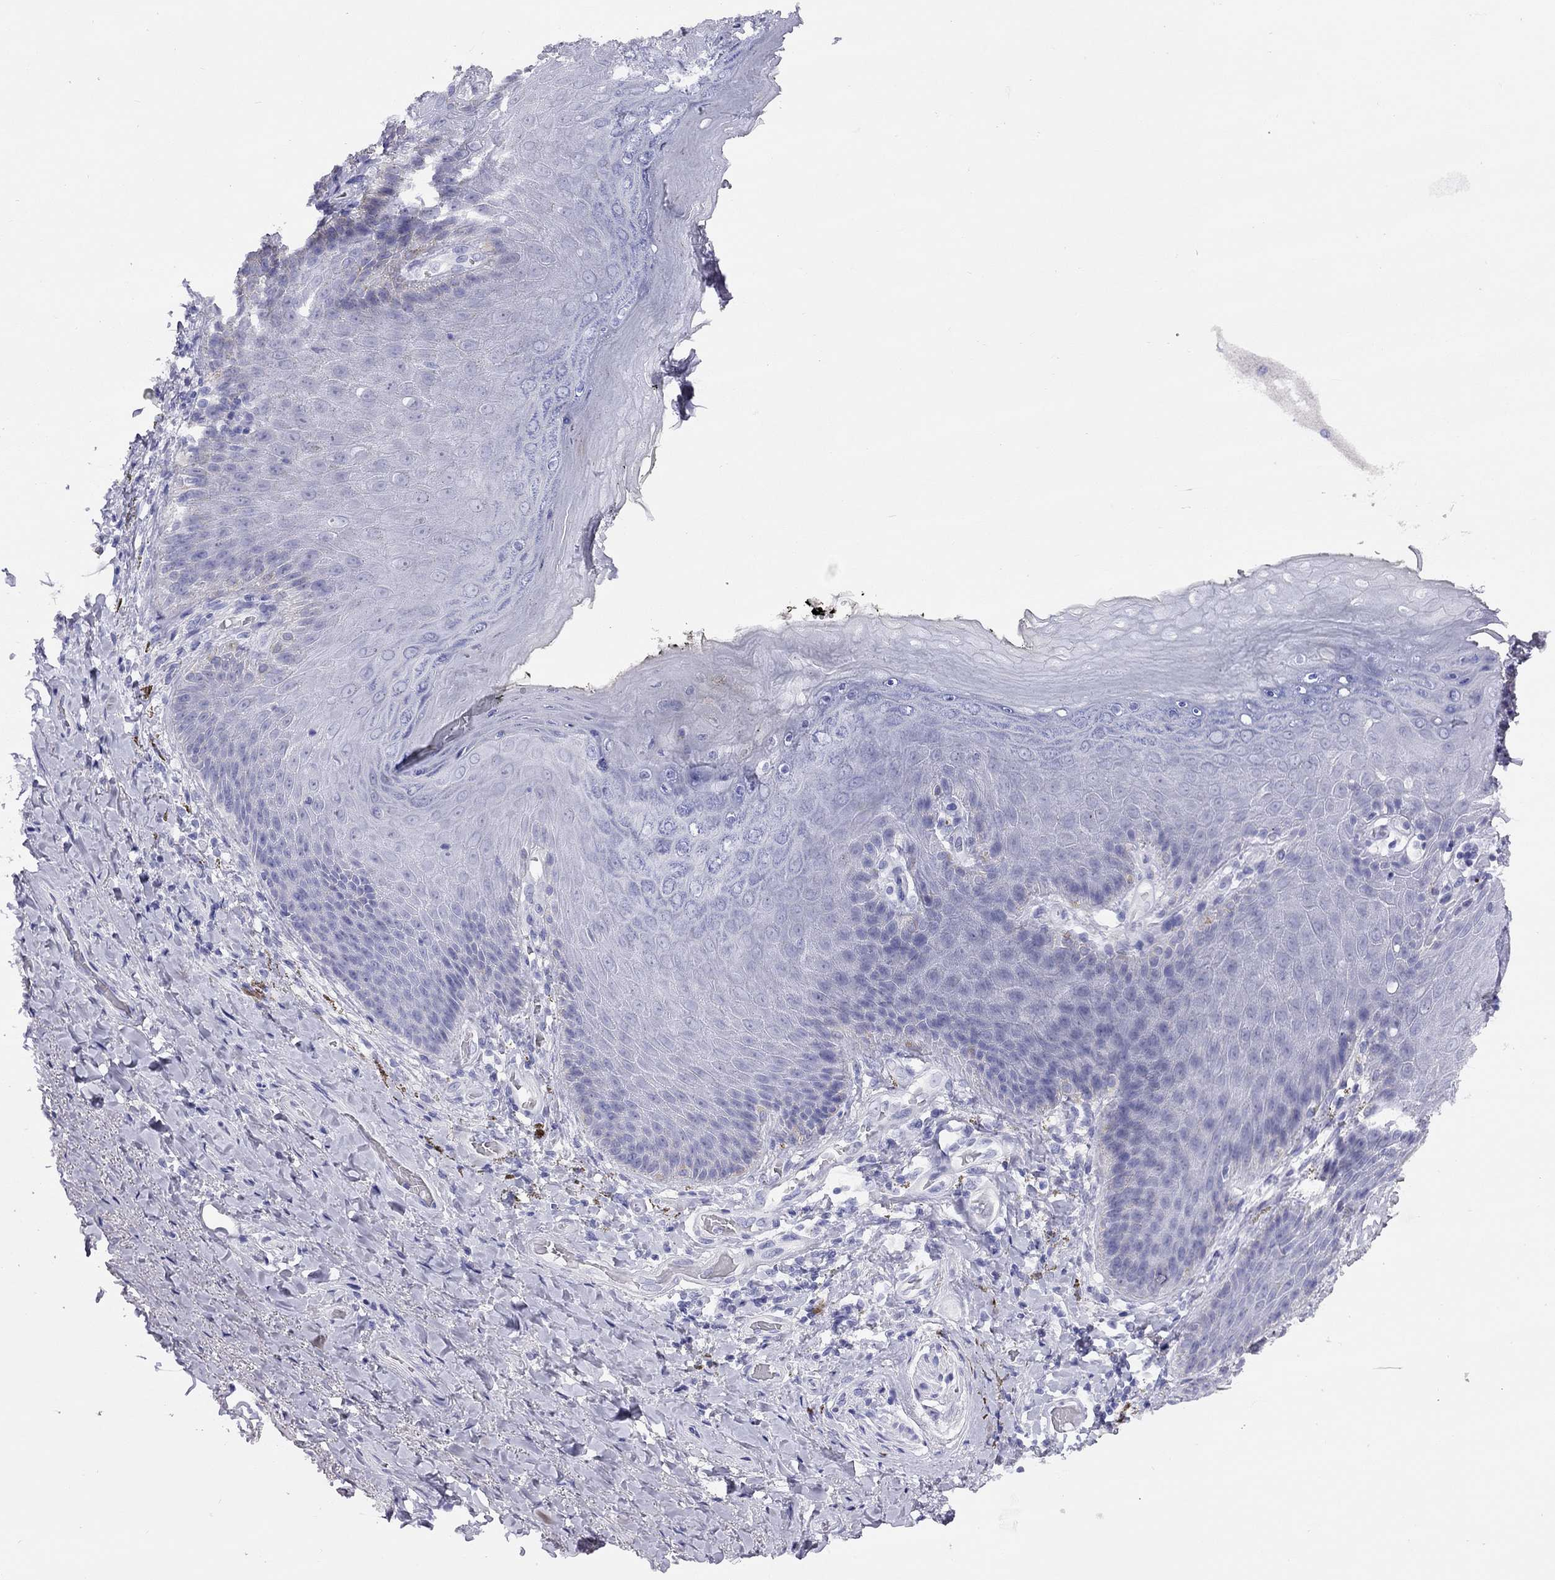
{"staining": {"intensity": "negative", "quantity": "none", "location": "none"}, "tissue": "adipose tissue", "cell_type": "Adipocytes", "image_type": "normal", "snomed": [{"axis": "morphology", "description": "Normal tissue, NOS"}, {"axis": "topography", "description": "Anal"}, {"axis": "topography", "description": "Peripheral nerve tissue"}], "caption": "Photomicrograph shows no significant protein positivity in adipocytes of normal adipose tissue. The staining is performed using DAB (3,3'-diaminobenzidine) brown chromogen with nuclei counter-stained in using hematoxylin.", "gene": "LRIT2", "patient": {"sex": "male", "age": 53}}